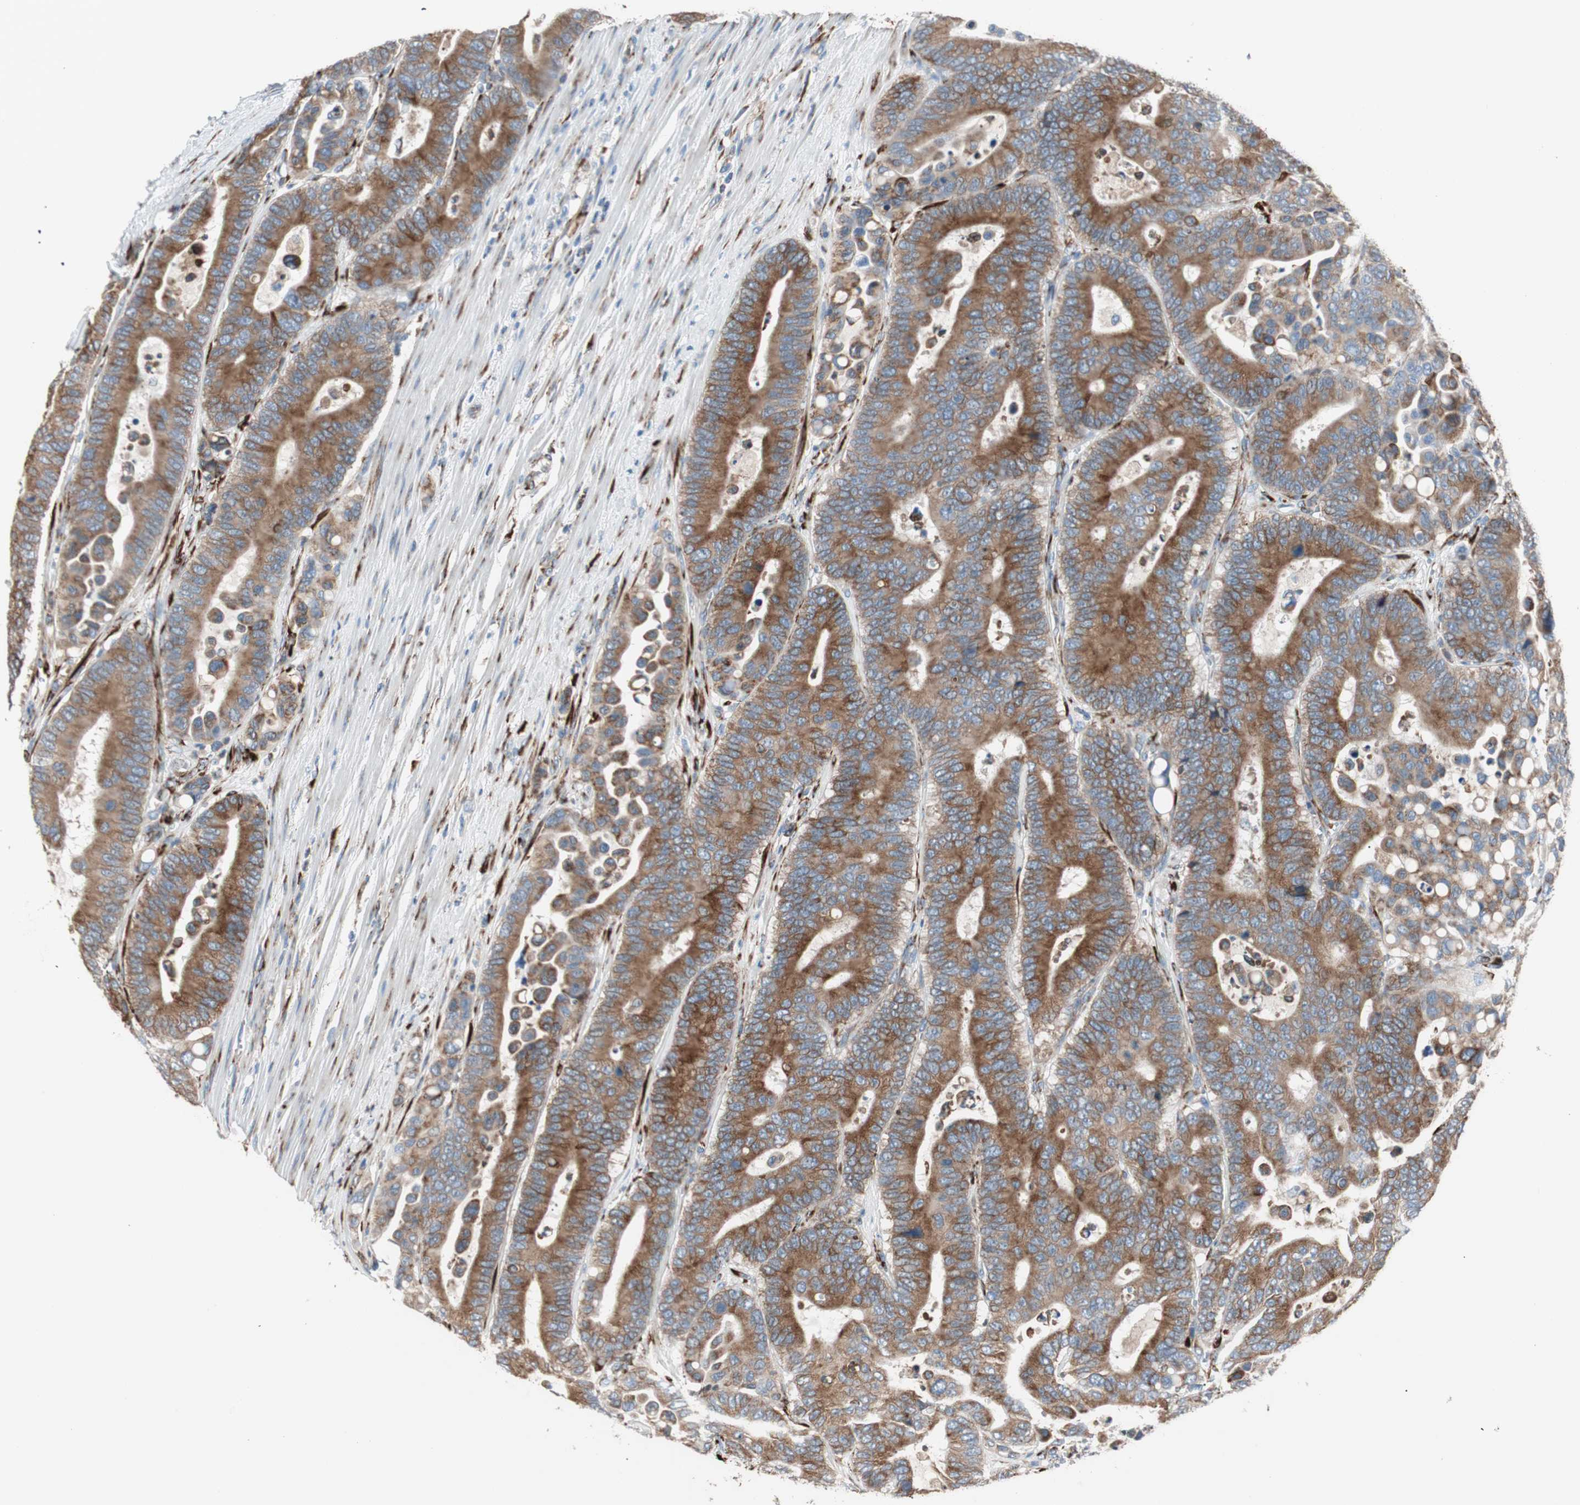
{"staining": {"intensity": "moderate", "quantity": ">75%", "location": "cytoplasmic/membranous"}, "tissue": "colorectal cancer", "cell_type": "Tumor cells", "image_type": "cancer", "snomed": [{"axis": "morphology", "description": "Normal tissue, NOS"}, {"axis": "morphology", "description": "Adenocarcinoma, NOS"}, {"axis": "topography", "description": "Colon"}], "caption": "The photomicrograph reveals staining of colorectal cancer (adenocarcinoma), revealing moderate cytoplasmic/membranous protein positivity (brown color) within tumor cells. Immunohistochemistry stains the protein in brown and the nuclei are stained blue.", "gene": "P4HTM", "patient": {"sex": "male", "age": 82}}